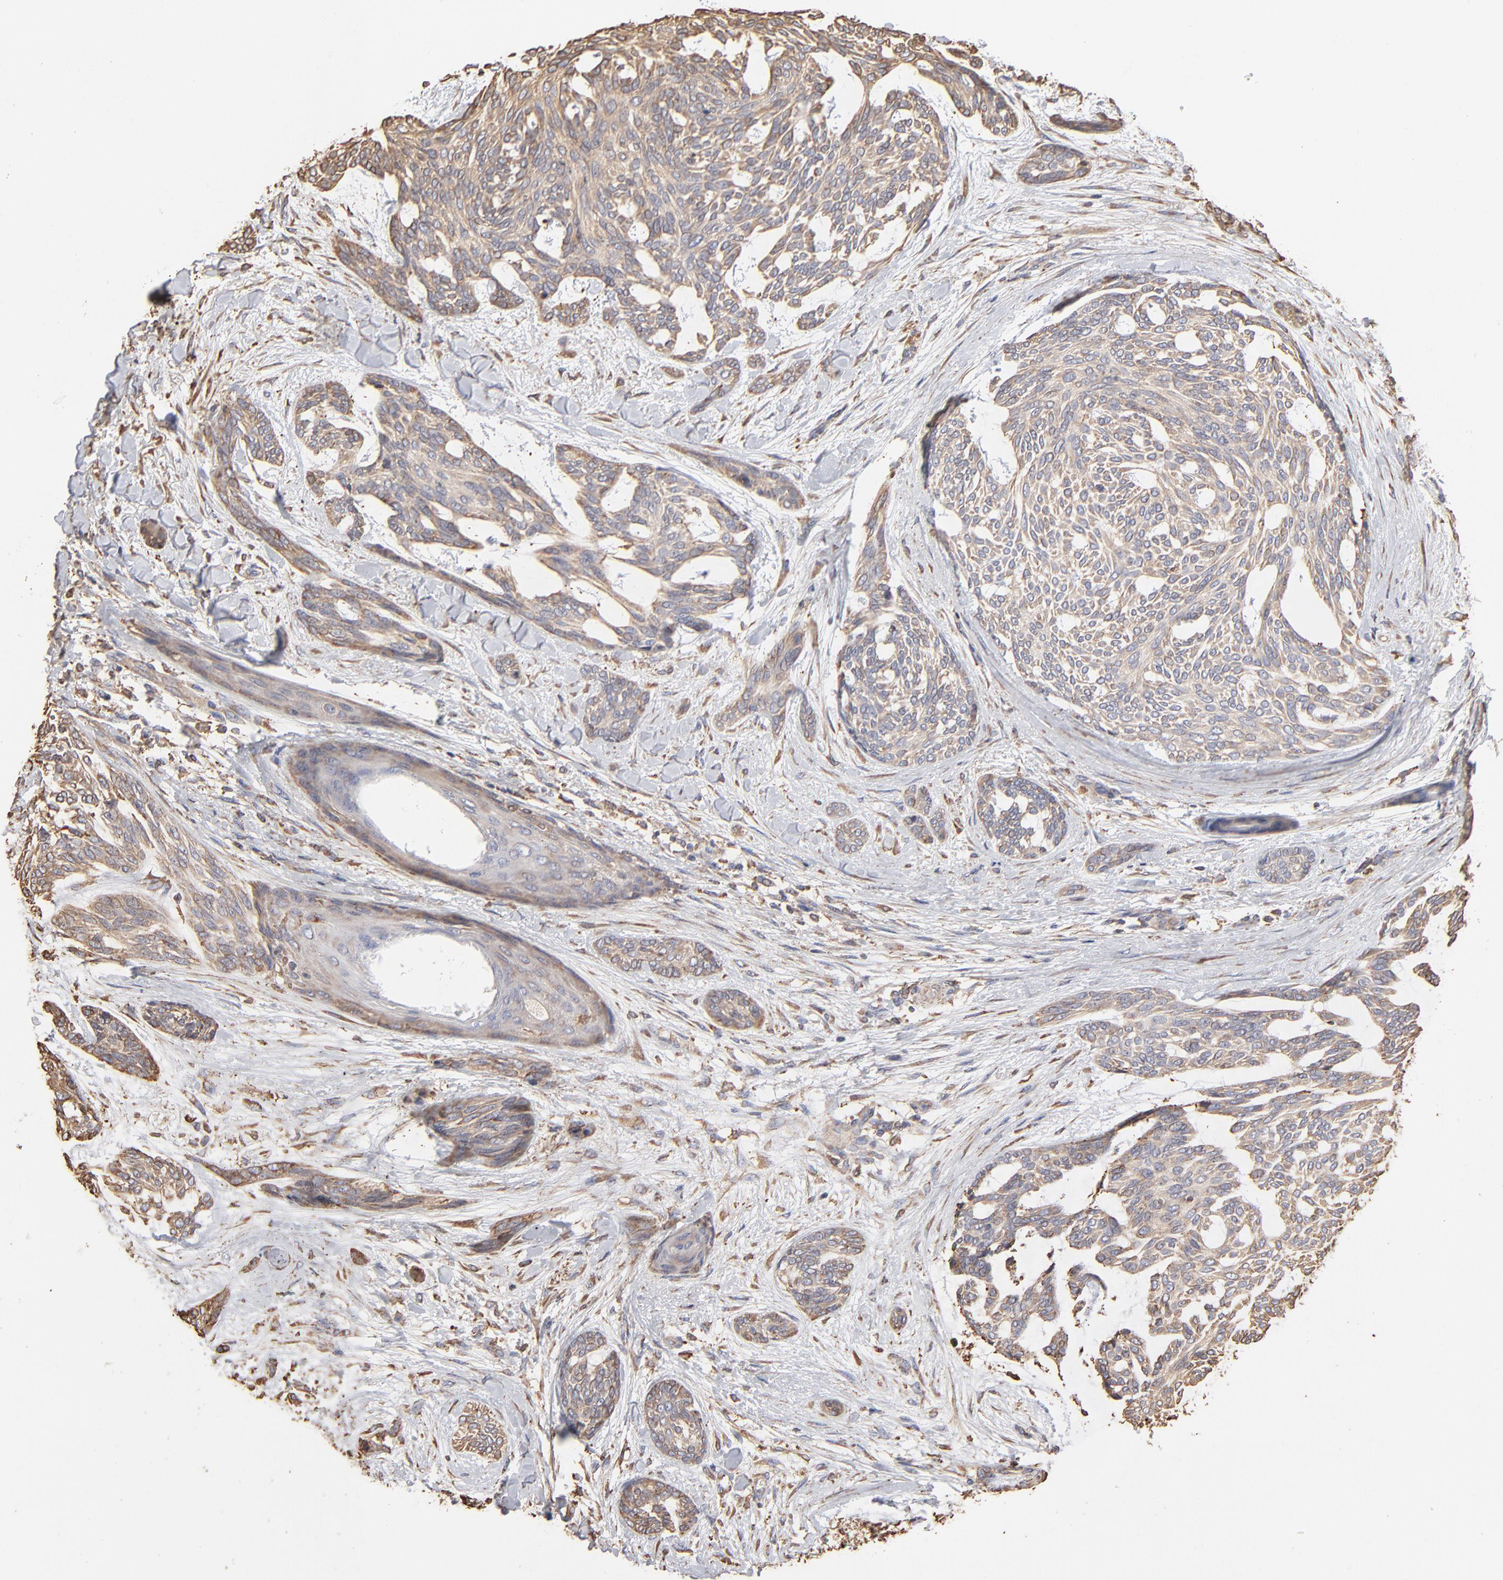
{"staining": {"intensity": "weak", "quantity": ">75%", "location": "cytoplasmic/membranous"}, "tissue": "skin cancer", "cell_type": "Tumor cells", "image_type": "cancer", "snomed": [{"axis": "morphology", "description": "Normal tissue, NOS"}, {"axis": "morphology", "description": "Basal cell carcinoma"}, {"axis": "topography", "description": "Skin"}], "caption": "Skin cancer (basal cell carcinoma) stained with a brown dye shows weak cytoplasmic/membranous positive staining in about >75% of tumor cells.", "gene": "PDIA3", "patient": {"sex": "female", "age": 71}}